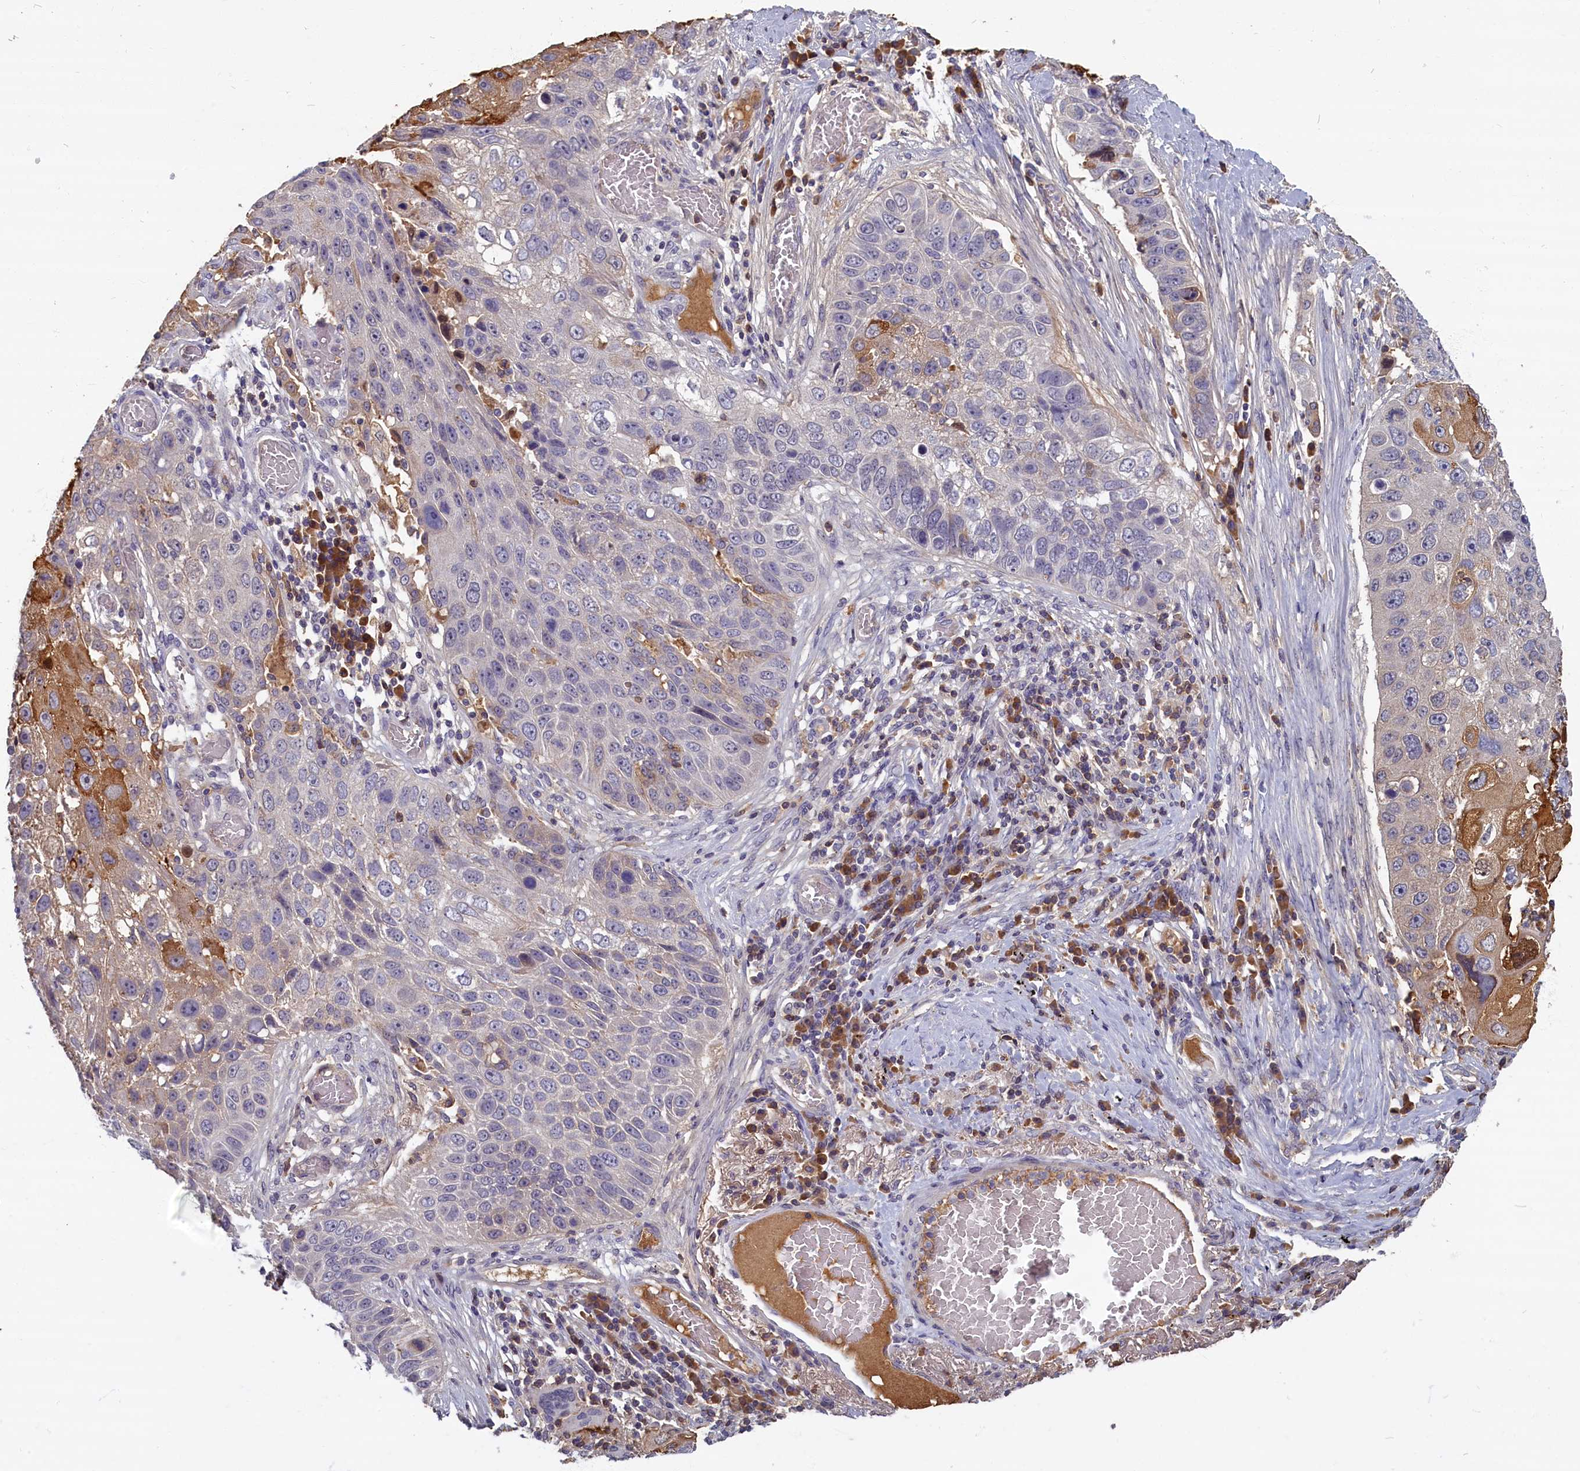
{"staining": {"intensity": "negative", "quantity": "none", "location": "none"}, "tissue": "lung cancer", "cell_type": "Tumor cells", "image_type": "cancer", "snomed": [{"axis": "morphology", "description": "Squamous cell carcinoma, NOS"}, {"axis": "topography", "description": "Lung"}], "caption": "Lung cancer stained for a protein using immunohistochemistry demonstrates no staining tumor cells.", "gene": "SV2C", "patient": {"sex": "male", "age": 61}}